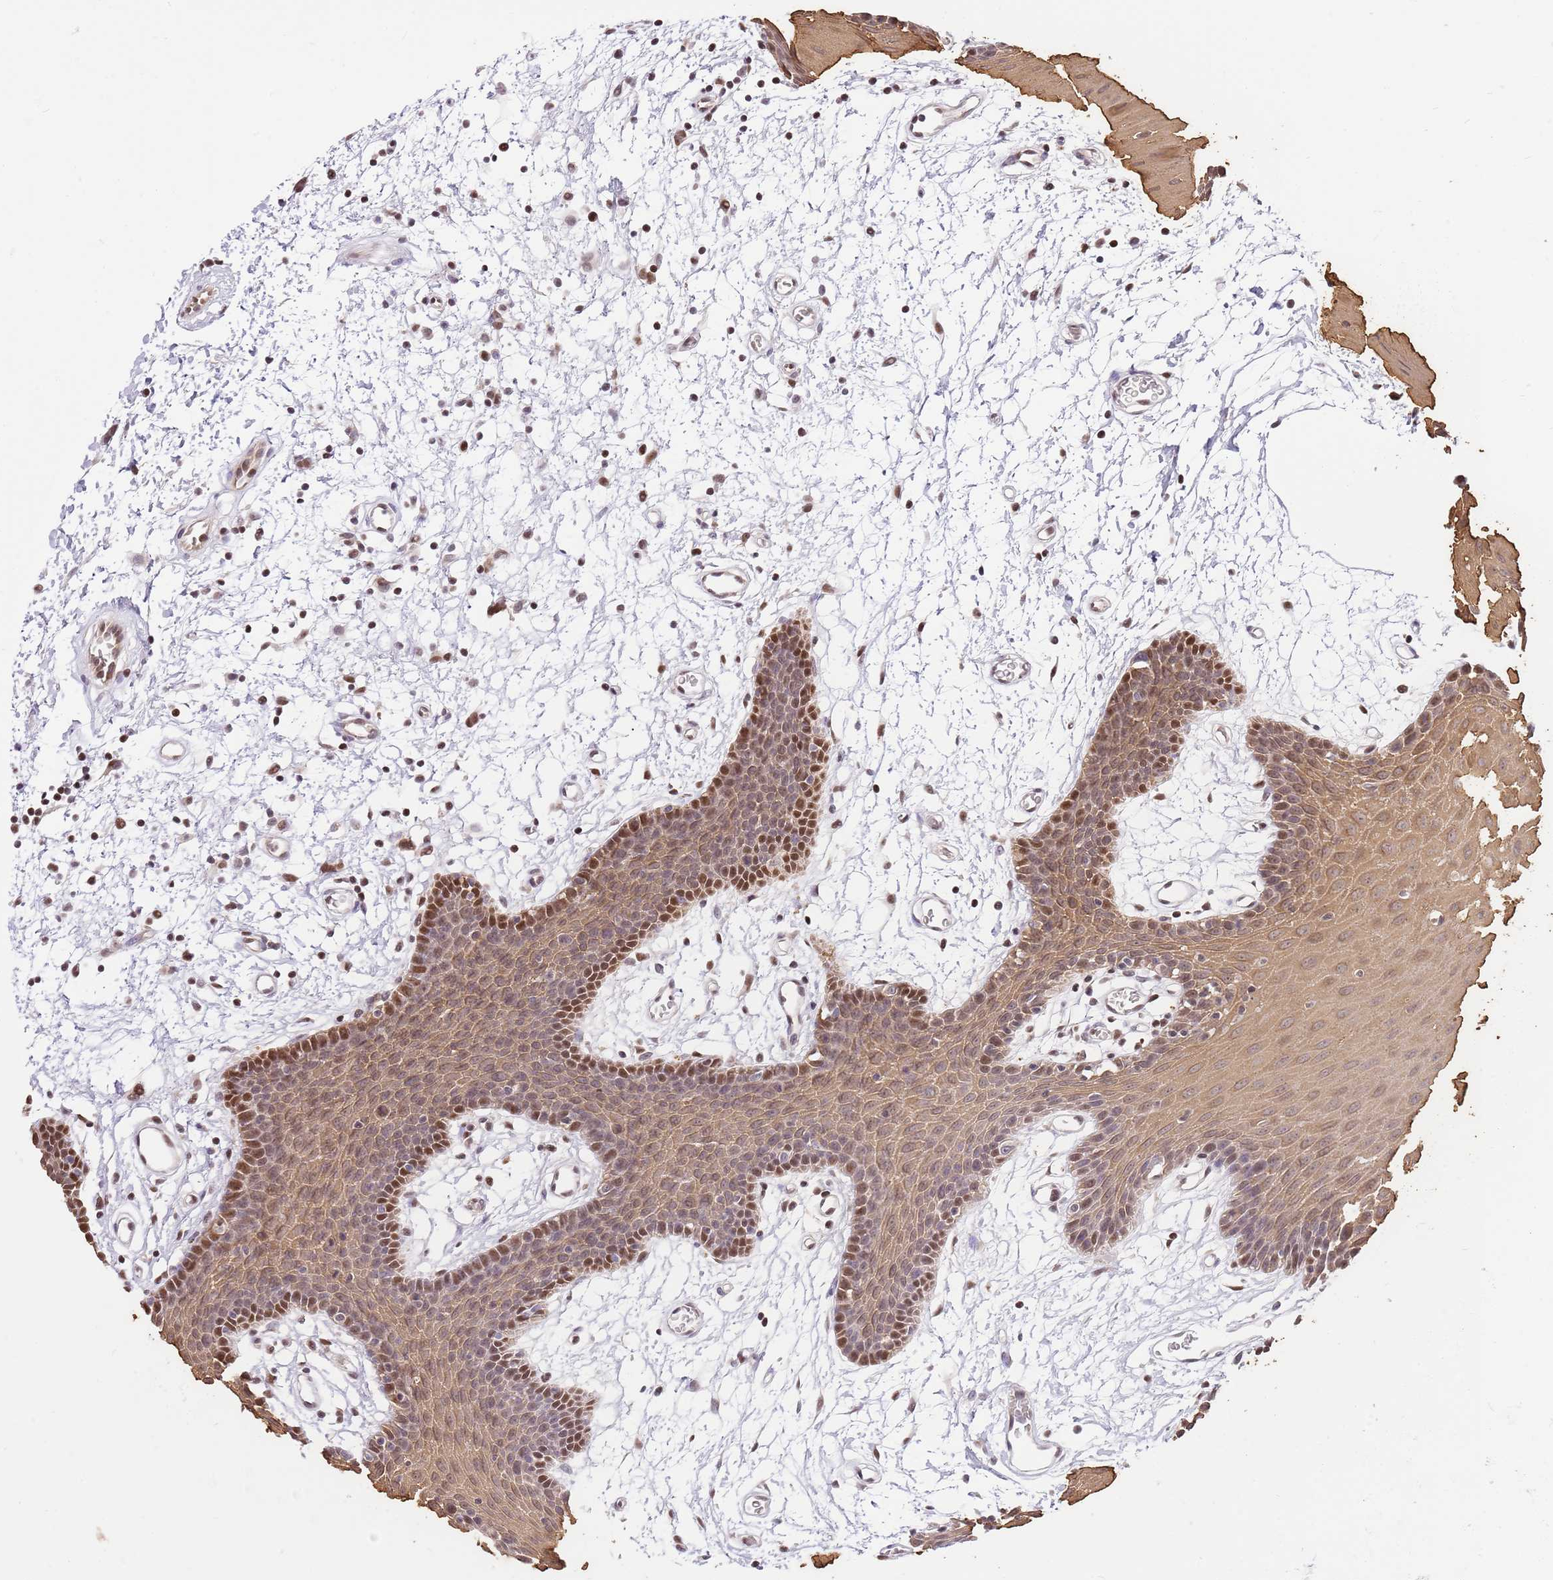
{"staining": {"intensity": "moderate", "quantity": ">75%", "location": "cytoplasmic/membranous,nuclear"}, "tissue": "oral mucosa", "cell_type": "Squamous epithelial cells", "image_type": "normal", "snomed": [{"axis": "morphology", "description": "Normal tissue, NOS"}, {"axis": "topography", "description": "Skeletal muscle"}, {"axis": "topography", "description": "Oral tissue"}, {"axis": "topography", "description": "Salivary gland"}, {"axis": "topography", "description": "Peripheral nerve tissue"}], "caption": "Protein expression analysis of unremarkable oral mucosa shows moderate cytoplasmic/membranous,nuclear expression in about >75% of squamous epithelial cells.", "gene": "RFK", "patient": {"sex": "male", "age": 54}}